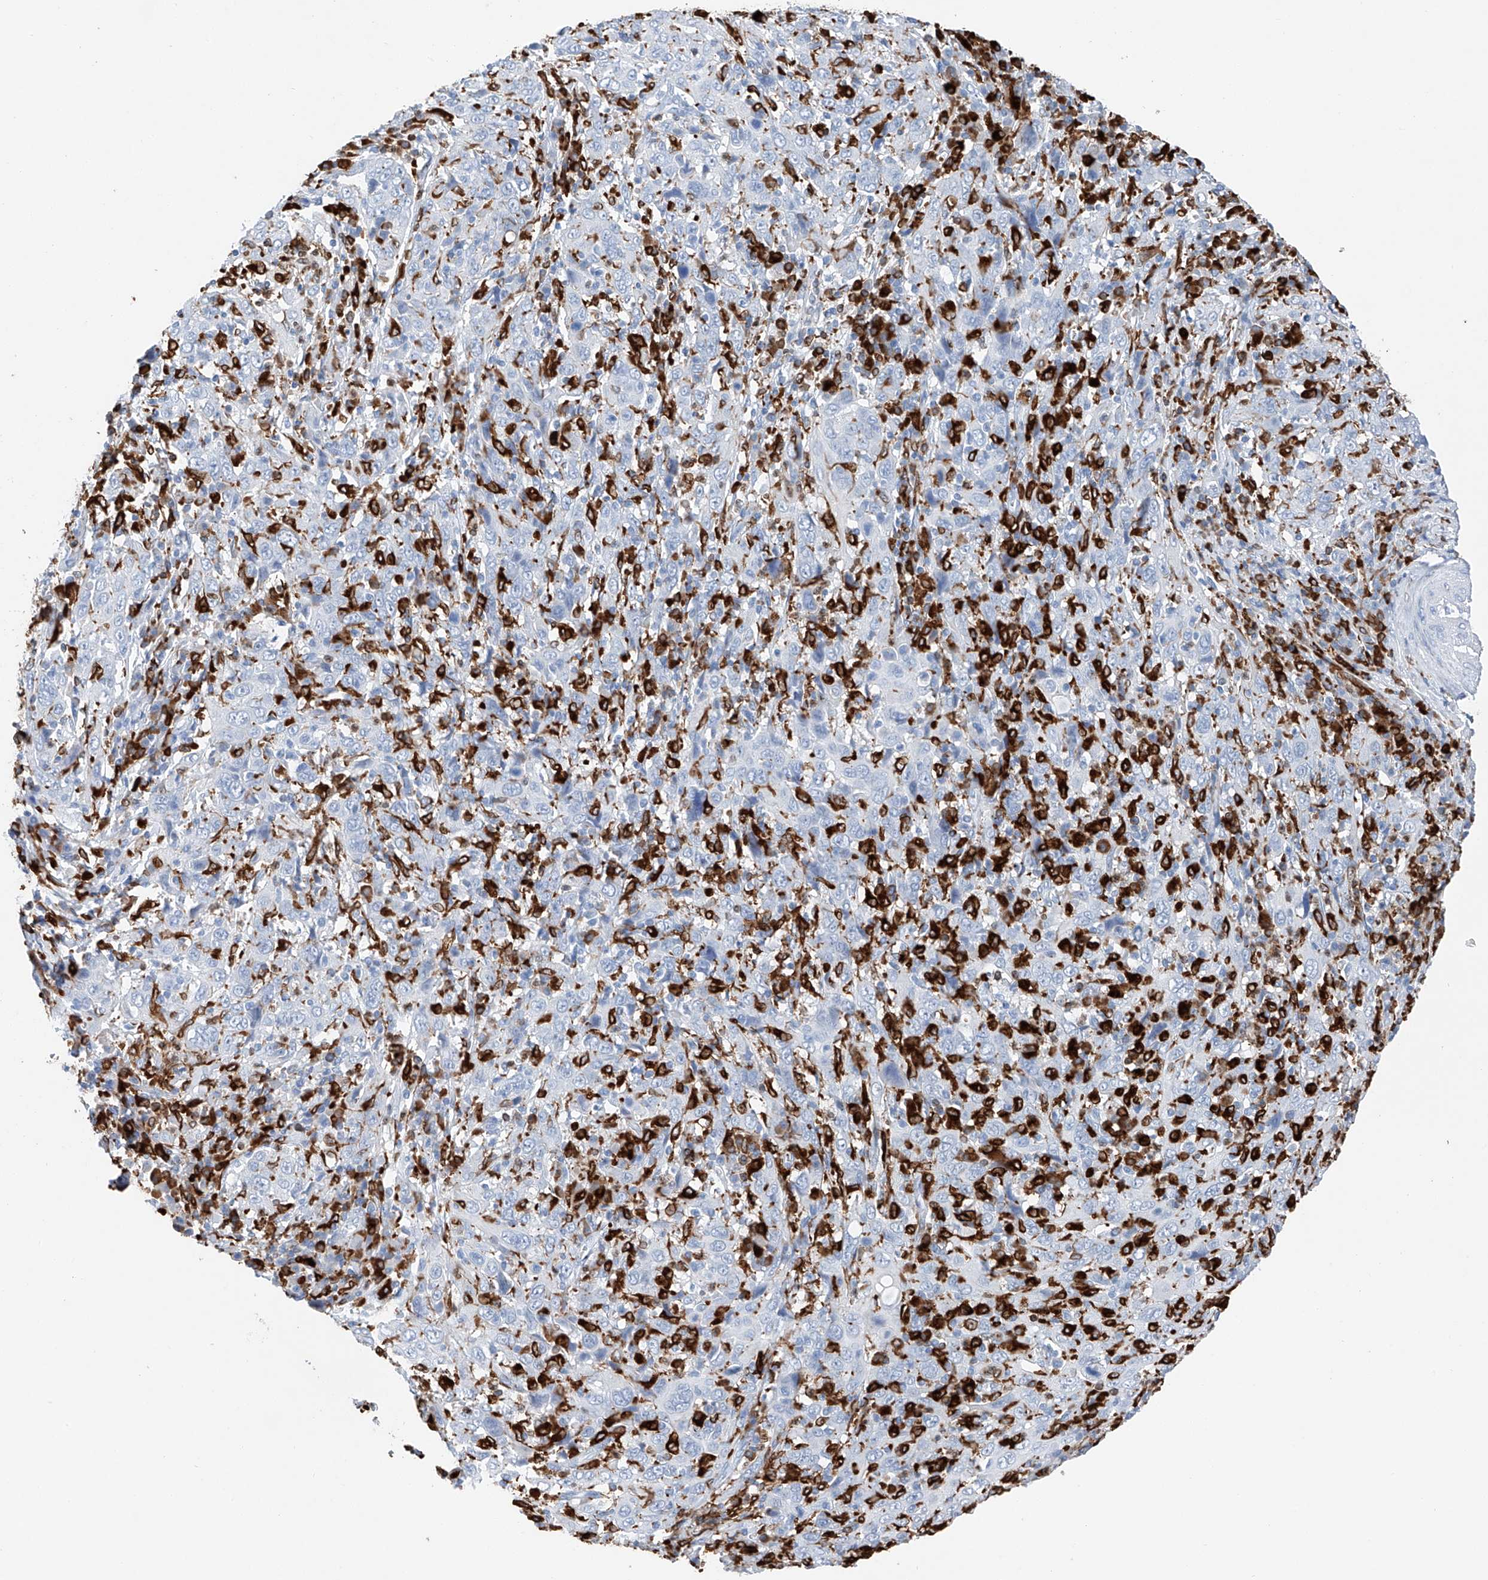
{"staining": {"intensity": "negative", "quantity": "none", "location": "none"}, "tissue": "cervical cancer", "cell_type": "Tumor cells", "image_type": "cancer", "snomed": [{"axis": "morphology", "description": "Squamous cell carcinoma, NOS"}, {"axis": "topography", "description": "Cervix"}], "caption": "DAB immunohistochemical staining of human cervical squamous cell carcinoma reveals no significant expression in tumor cells.", "gene": "TBXAS1", "patient": {"sex": "female", "age": 46}}